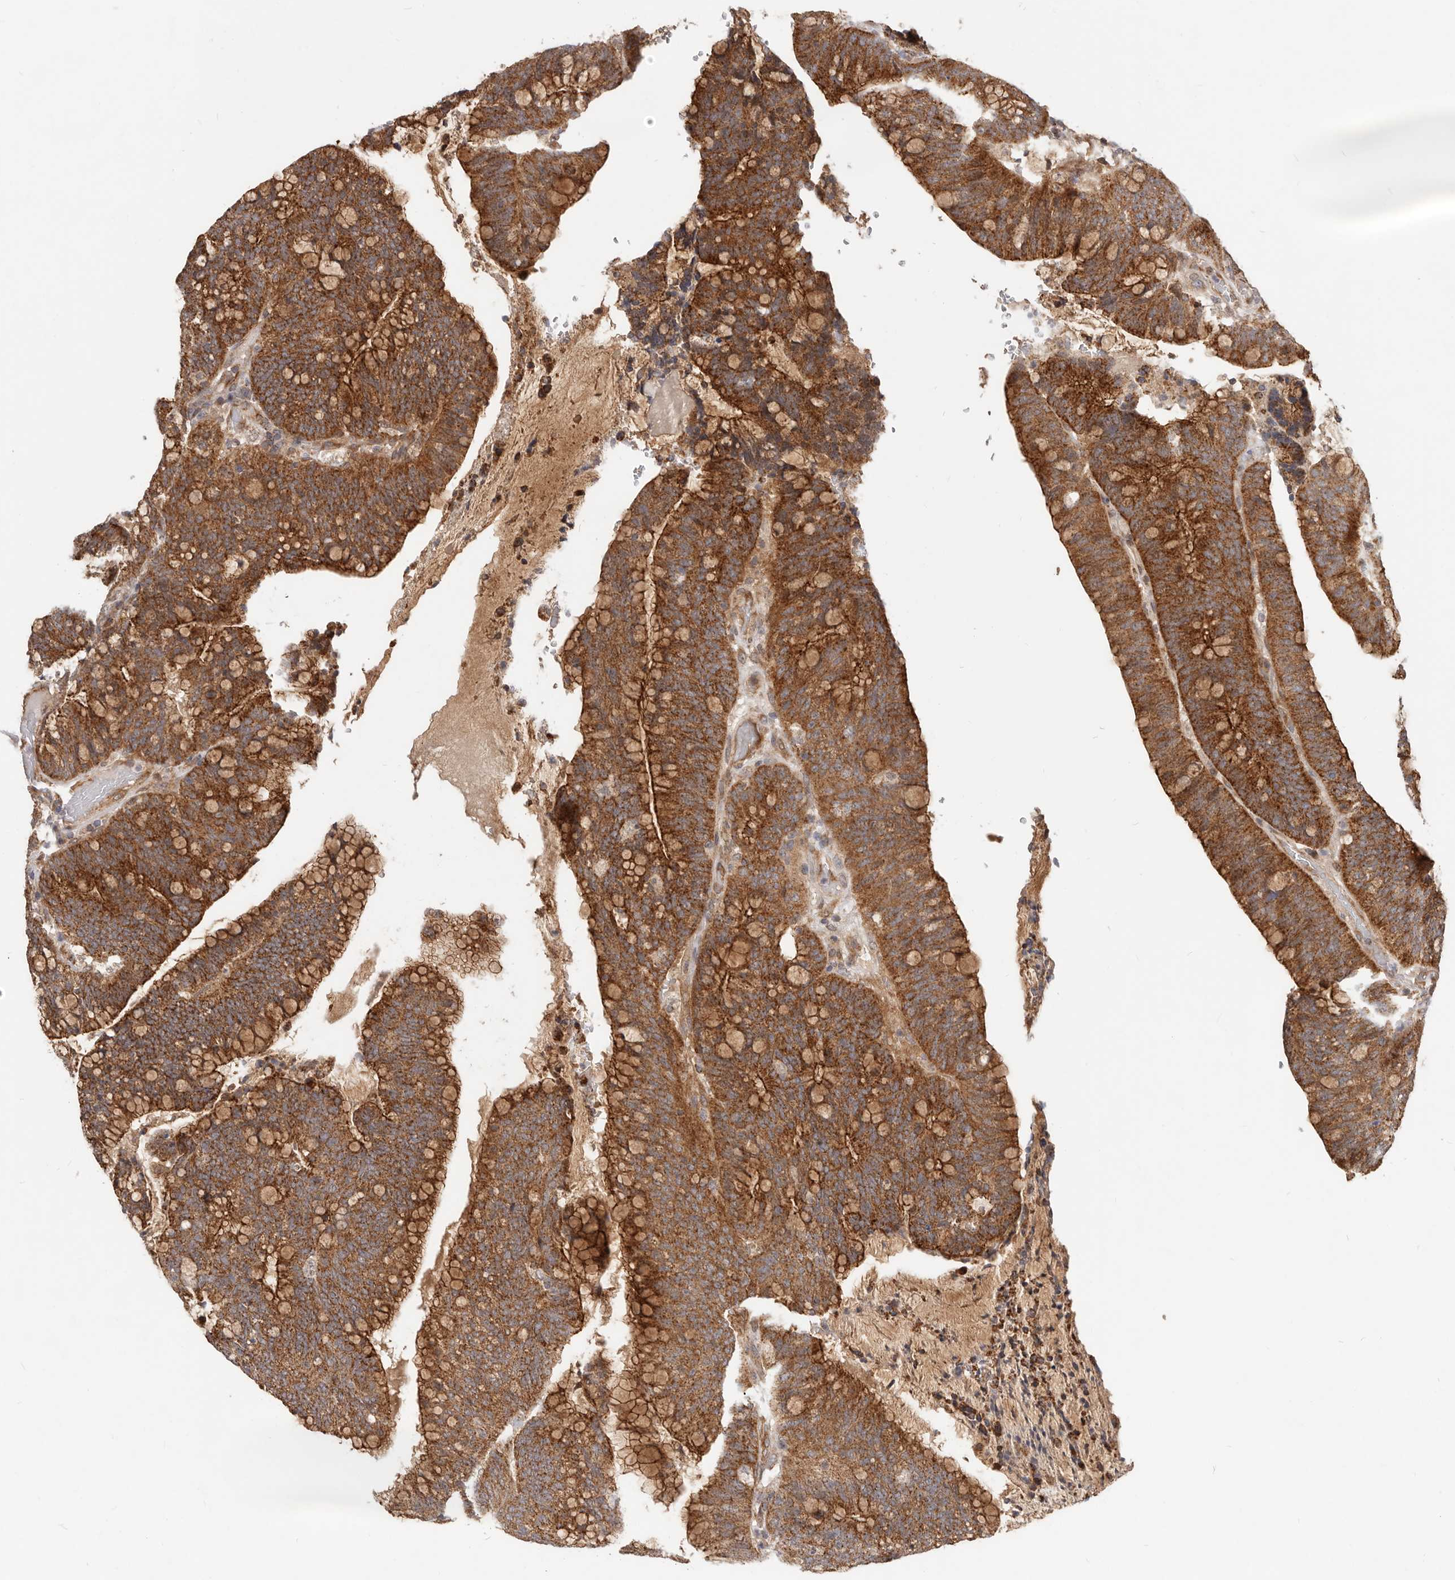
{"staining": {"intensity": "strong", "quantity": ">75%", "location": "cytoplasmic/membranous"}, "tissue": "colorectal cancer", "cell_type": "Tumor cells", "image_type": "cancer", "snomed": [{"axis": "morphology", "description": "Adenocarcinoma, NOS"}, {"axis": "topography", "description": "Colon"}], "caption": "Immunohistochemistry (IHC) (DAB (3,3'-diaminobenzidine)) staining of human colorectal cancer shows strong cytoplasmic/membranous protein staining in about >75% of tumor cells.", "gene": "USP49", "patient": {"sex": "female", "age": 66}}